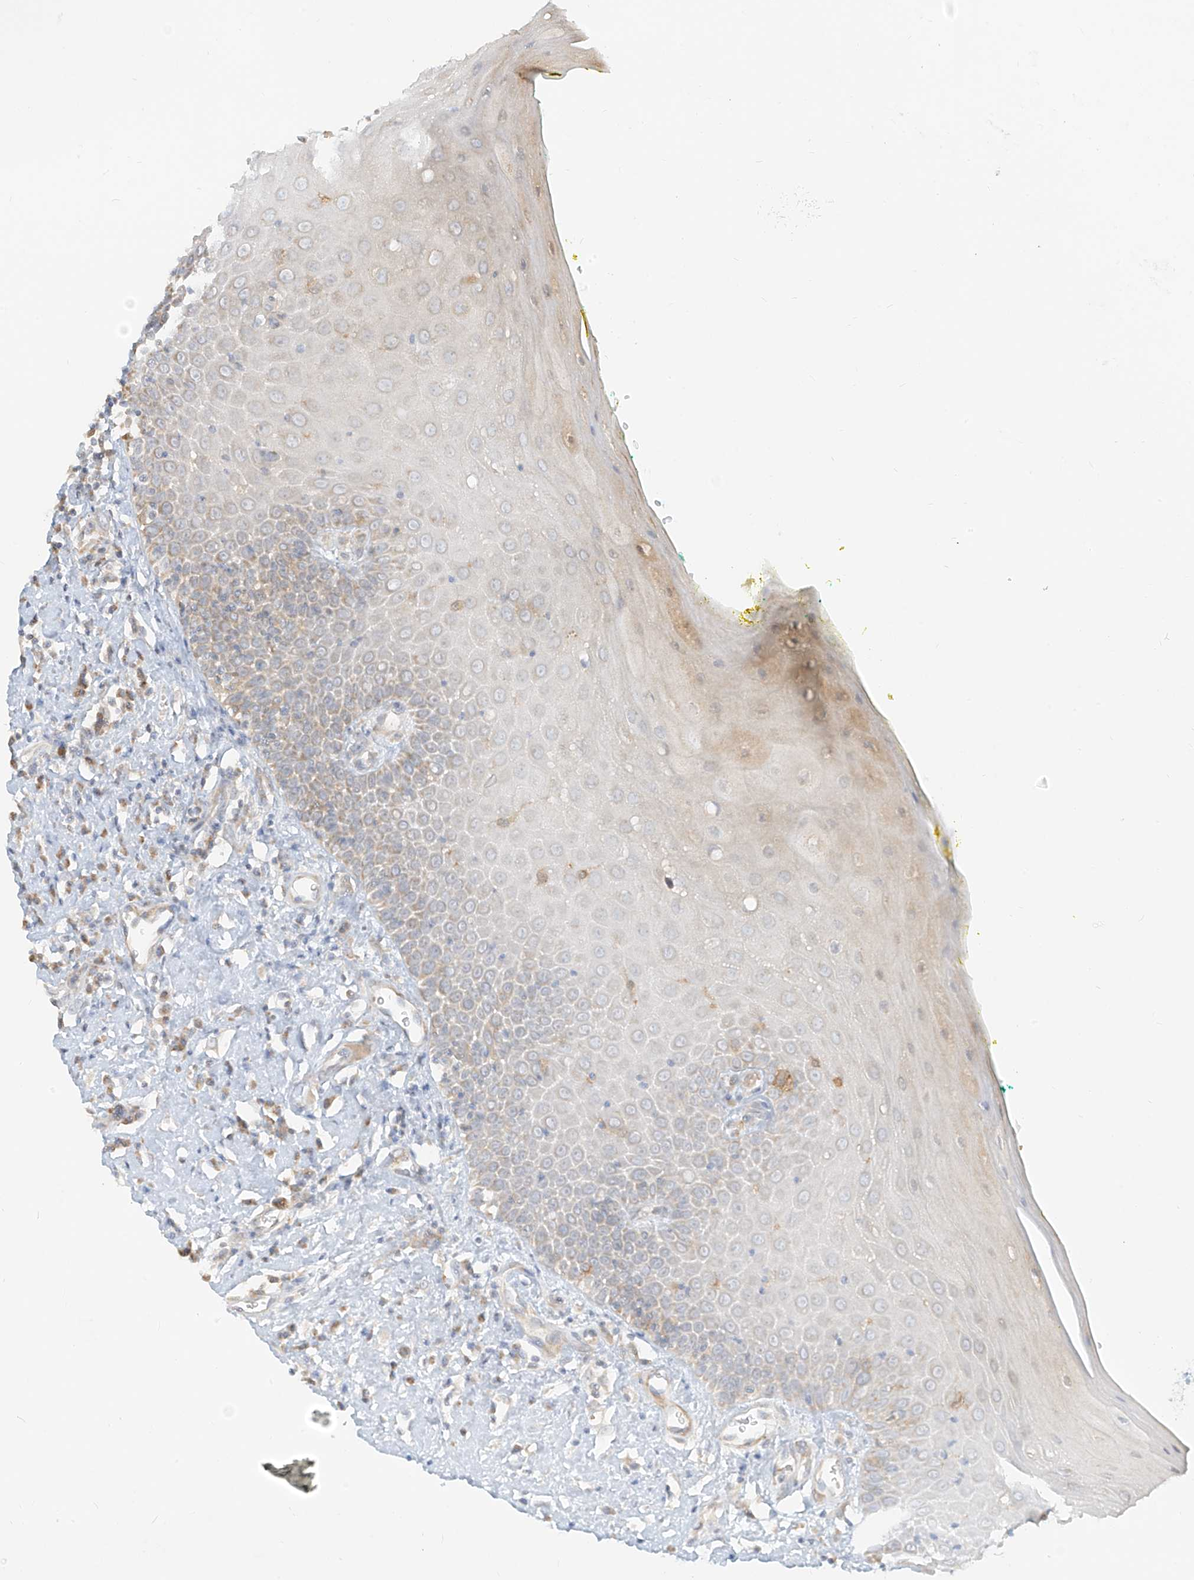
{"staining": {"intensity": "weak", "quantity": "25%-75%", "location": "cytoplasmic/membranous"}, "tissue": "oral mucosa", "cell_type": "Squamous epithelial cells", "image_type": "normal", "snomed": [{"axis": "morphology", "description": "Normal tissue, NOS"}, {"axis": "morphology", "description": "Squamous cell carcinoma, NOS"}, {"axis": "topography", "description": "Oral tissue"}, {"axis": "topography", "description": "Head-Neck"}], "caption": "A high-resolution photomicrograph shows IHC staining of unremarkable oral mucosa, which exhibits weak cytoplasmic/membranous positivity in approximately 25%-75% of squamous epithelial cells.", "gene": "ZIM3", "patient": {"sex": "female", "age": 70}}